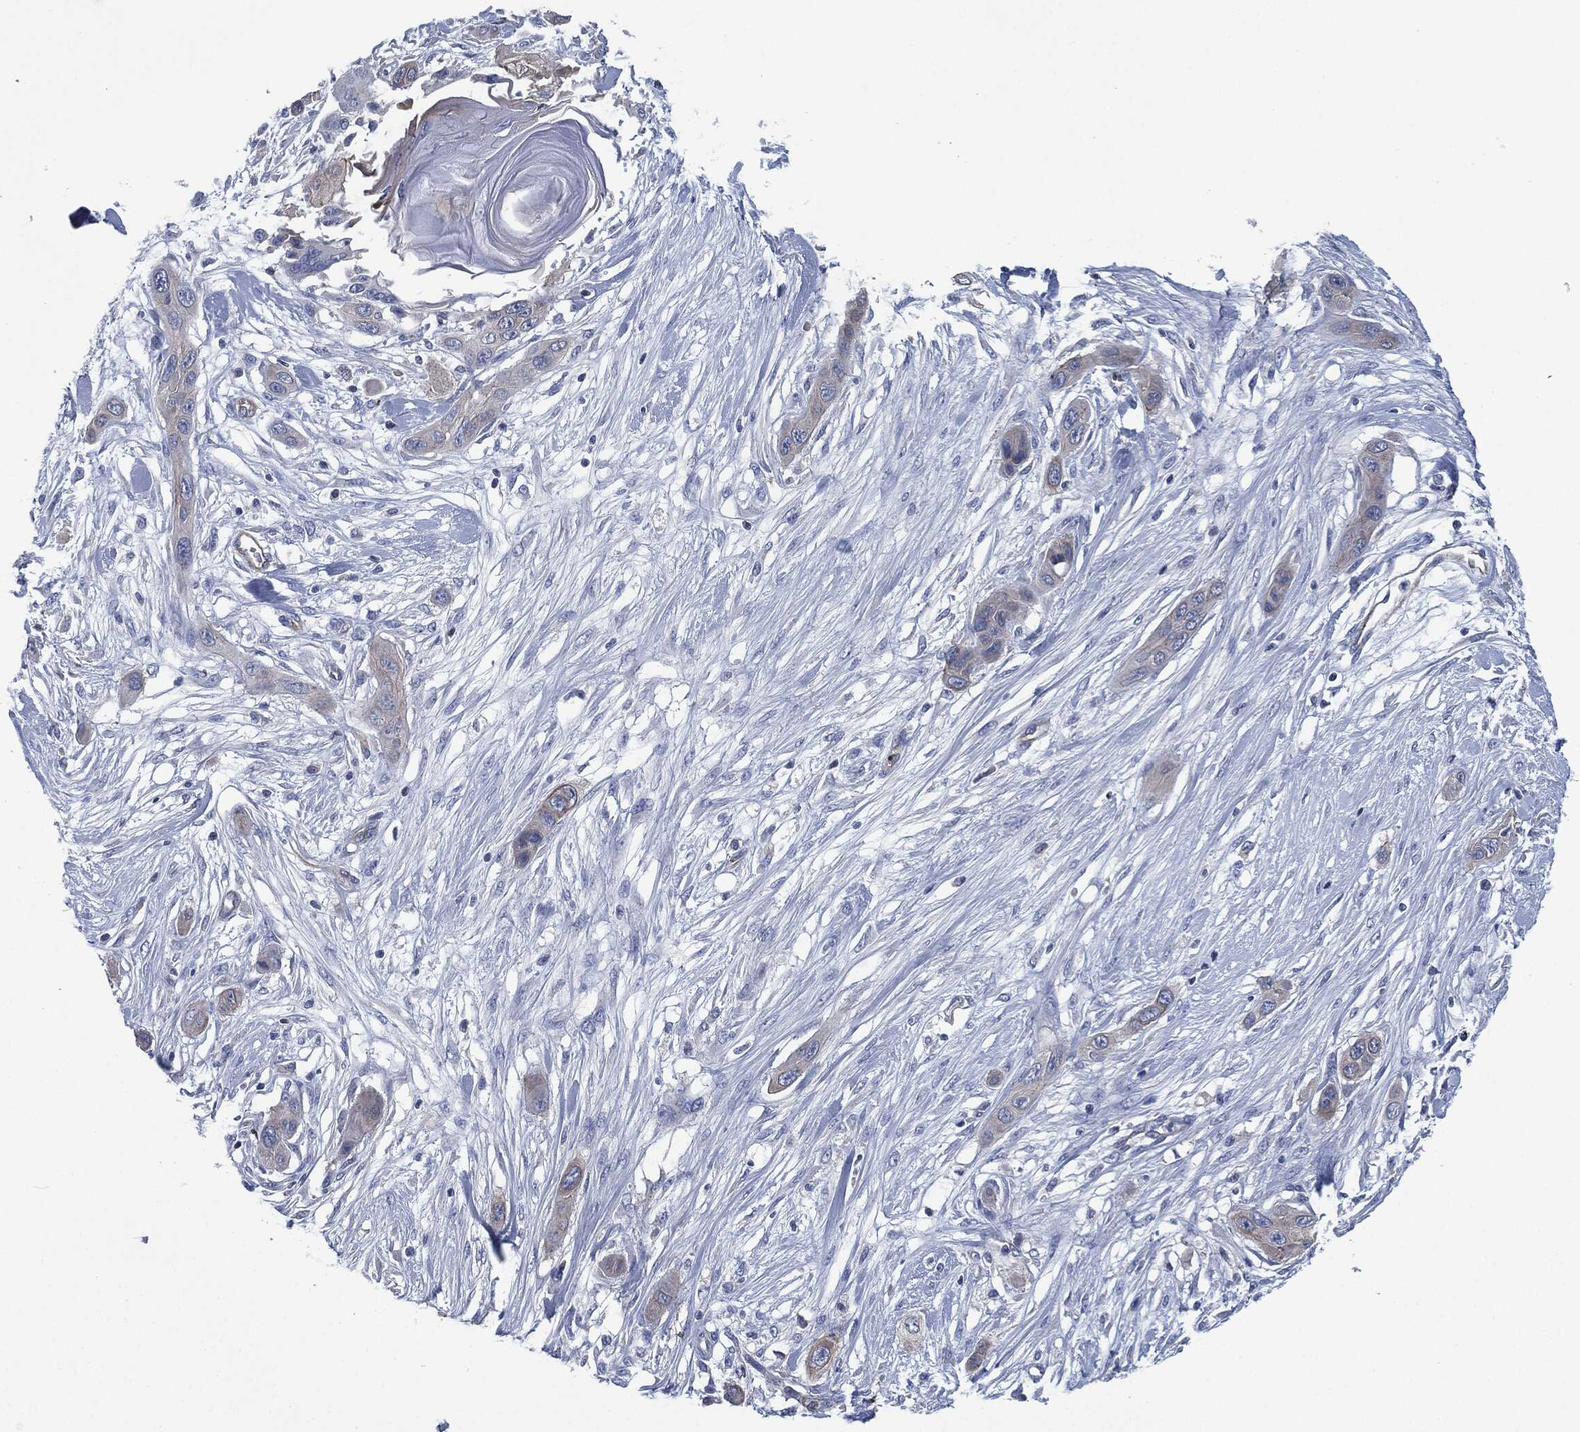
{"staining": {"intensity": "negative", "quantity": "none", "location": "none"}, "tissue": "skin cancer", "cell_type": "Tumor cells", "image_type": "cancer", "snomed": [{"axis": "morphology", "description": "Squamous cell carcinoma, NOS"}, {"axis": "topography", "description": "Skin"}], "caption": "Immunohistochemistry (IHC) micrograph of neoplastic tissue: human skin squamous cell carcinoma stained with DAB reveals no significant protein positivity in tumor cells.", "gene": "SHROOM2", "patient": {"sex": "male", "age": 79}}